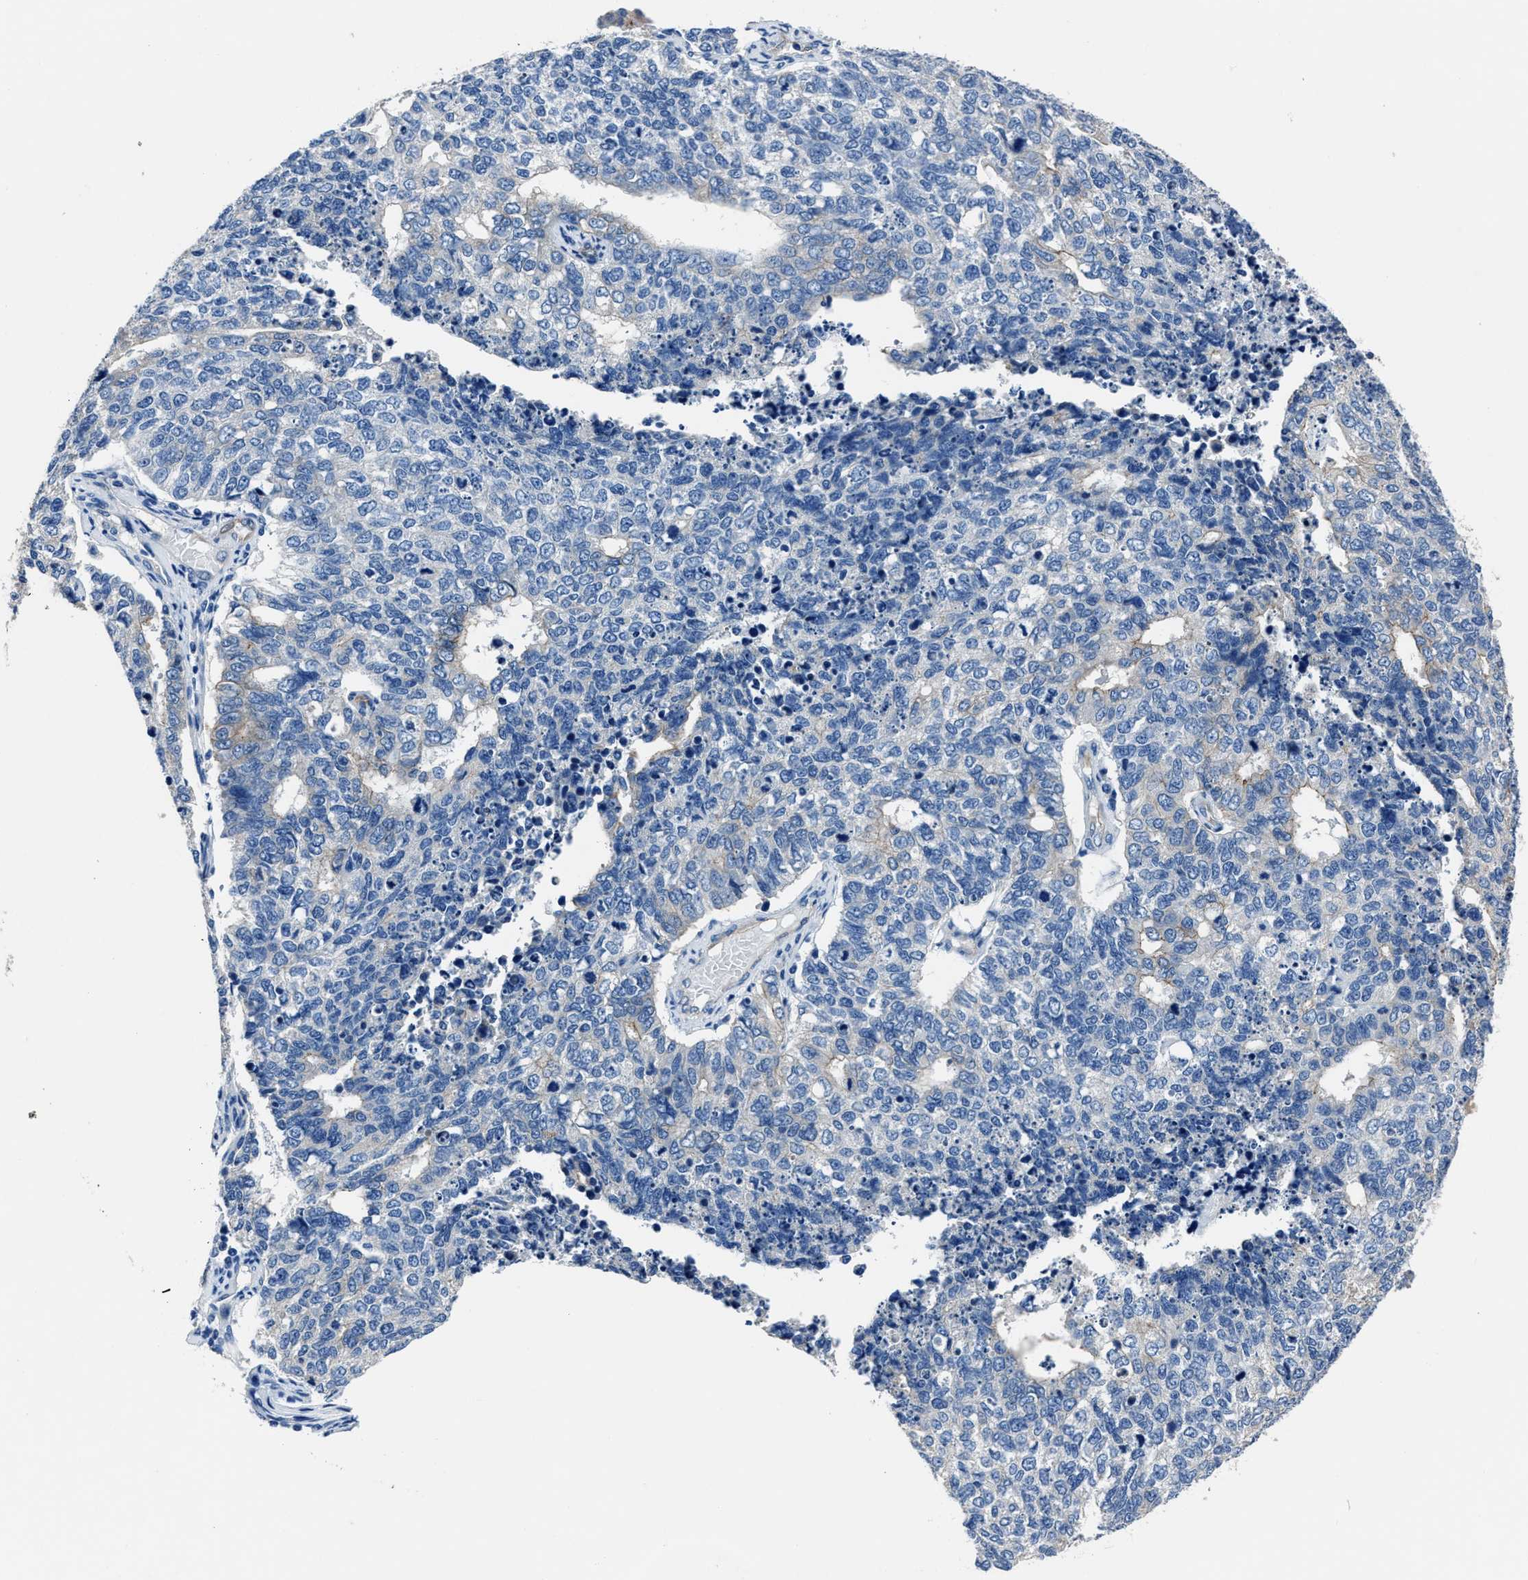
{"staining": {"intensity": "negative", "quantity": "none", "location": "none"}, "tissue": "cervical cancer", "cell_type": "Tumor cells", "image_type": "cancer", "snomed": [{"axis": "morphology", "description": "Squamous cell carcinoma, NOS"}, {"axis": "topography", "description": "Cervix"}], "caption": "High magnification brightfield microscopy of squamous cell carcinoma (cervical) stained with DAB (3,3'-diaminobenzidine) (brown) and counterstained with hematoxylin (blue): tumor cells show no significant positivity.", "gene": "LMO7", "patient": {"sex": "female", "age": 63}}